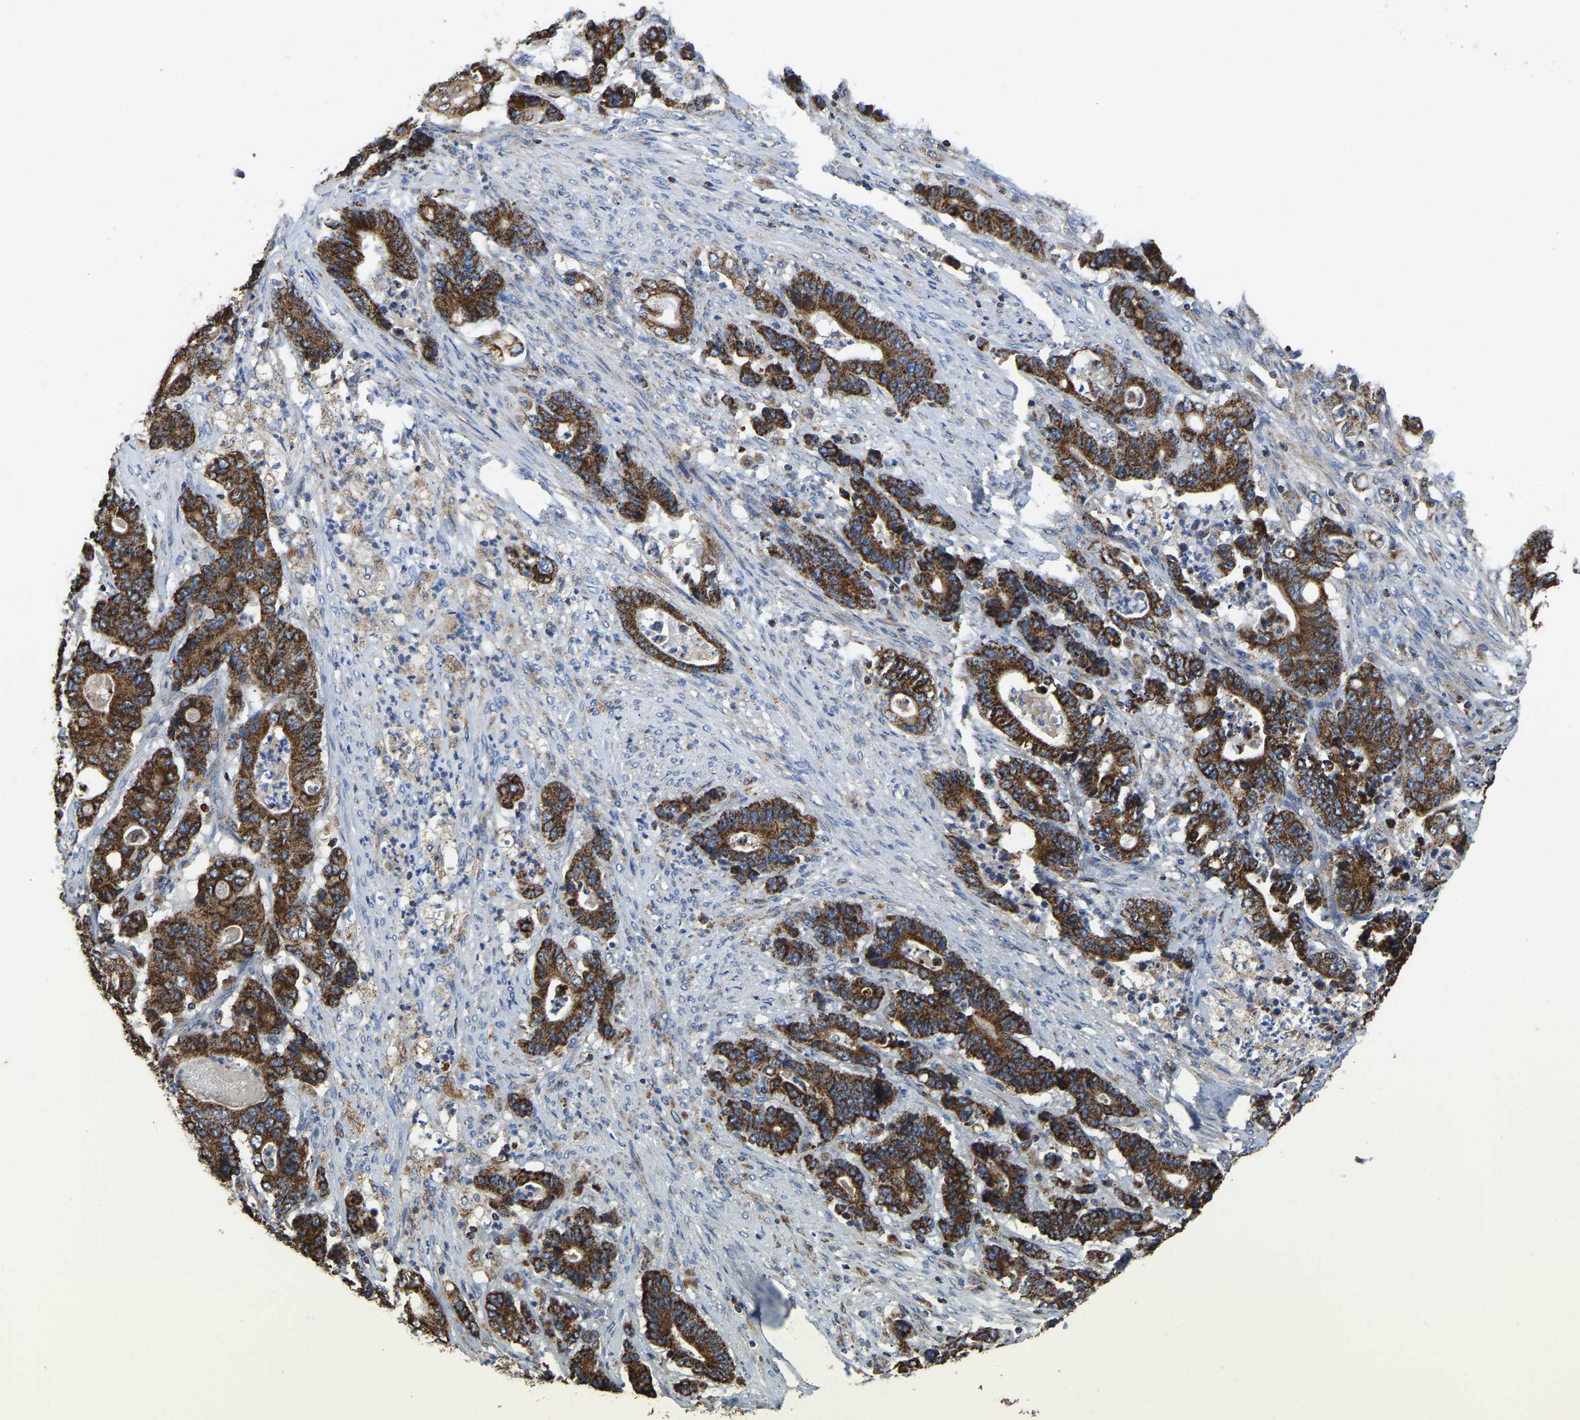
{"staining": {"intensity": "strong", "quantity": ">75%", "location": "cytoplasmic/membranous"}, "tissue": "stomach cancer", "cell_type": "Tumor cells", "image_type": "cancer", "snomed": [{"axis": "morphology", "description": "Adenocarcinoma, NOS"}, {"axis": "topography", "description": "Stomach"}], "caption": "Stomach cancer (adenocarcinoma) was stained to show a protein in brown. There is high levels of strong cytoplasmic/membranous positivity in about >75% of tumor cells. The staining was performed using DAB, with brown indicating positive protein expression. Nuclei are stained blue with hematoxylin.", "gene": "ETFA", "patient": {"sex": "female", "age": 73}}